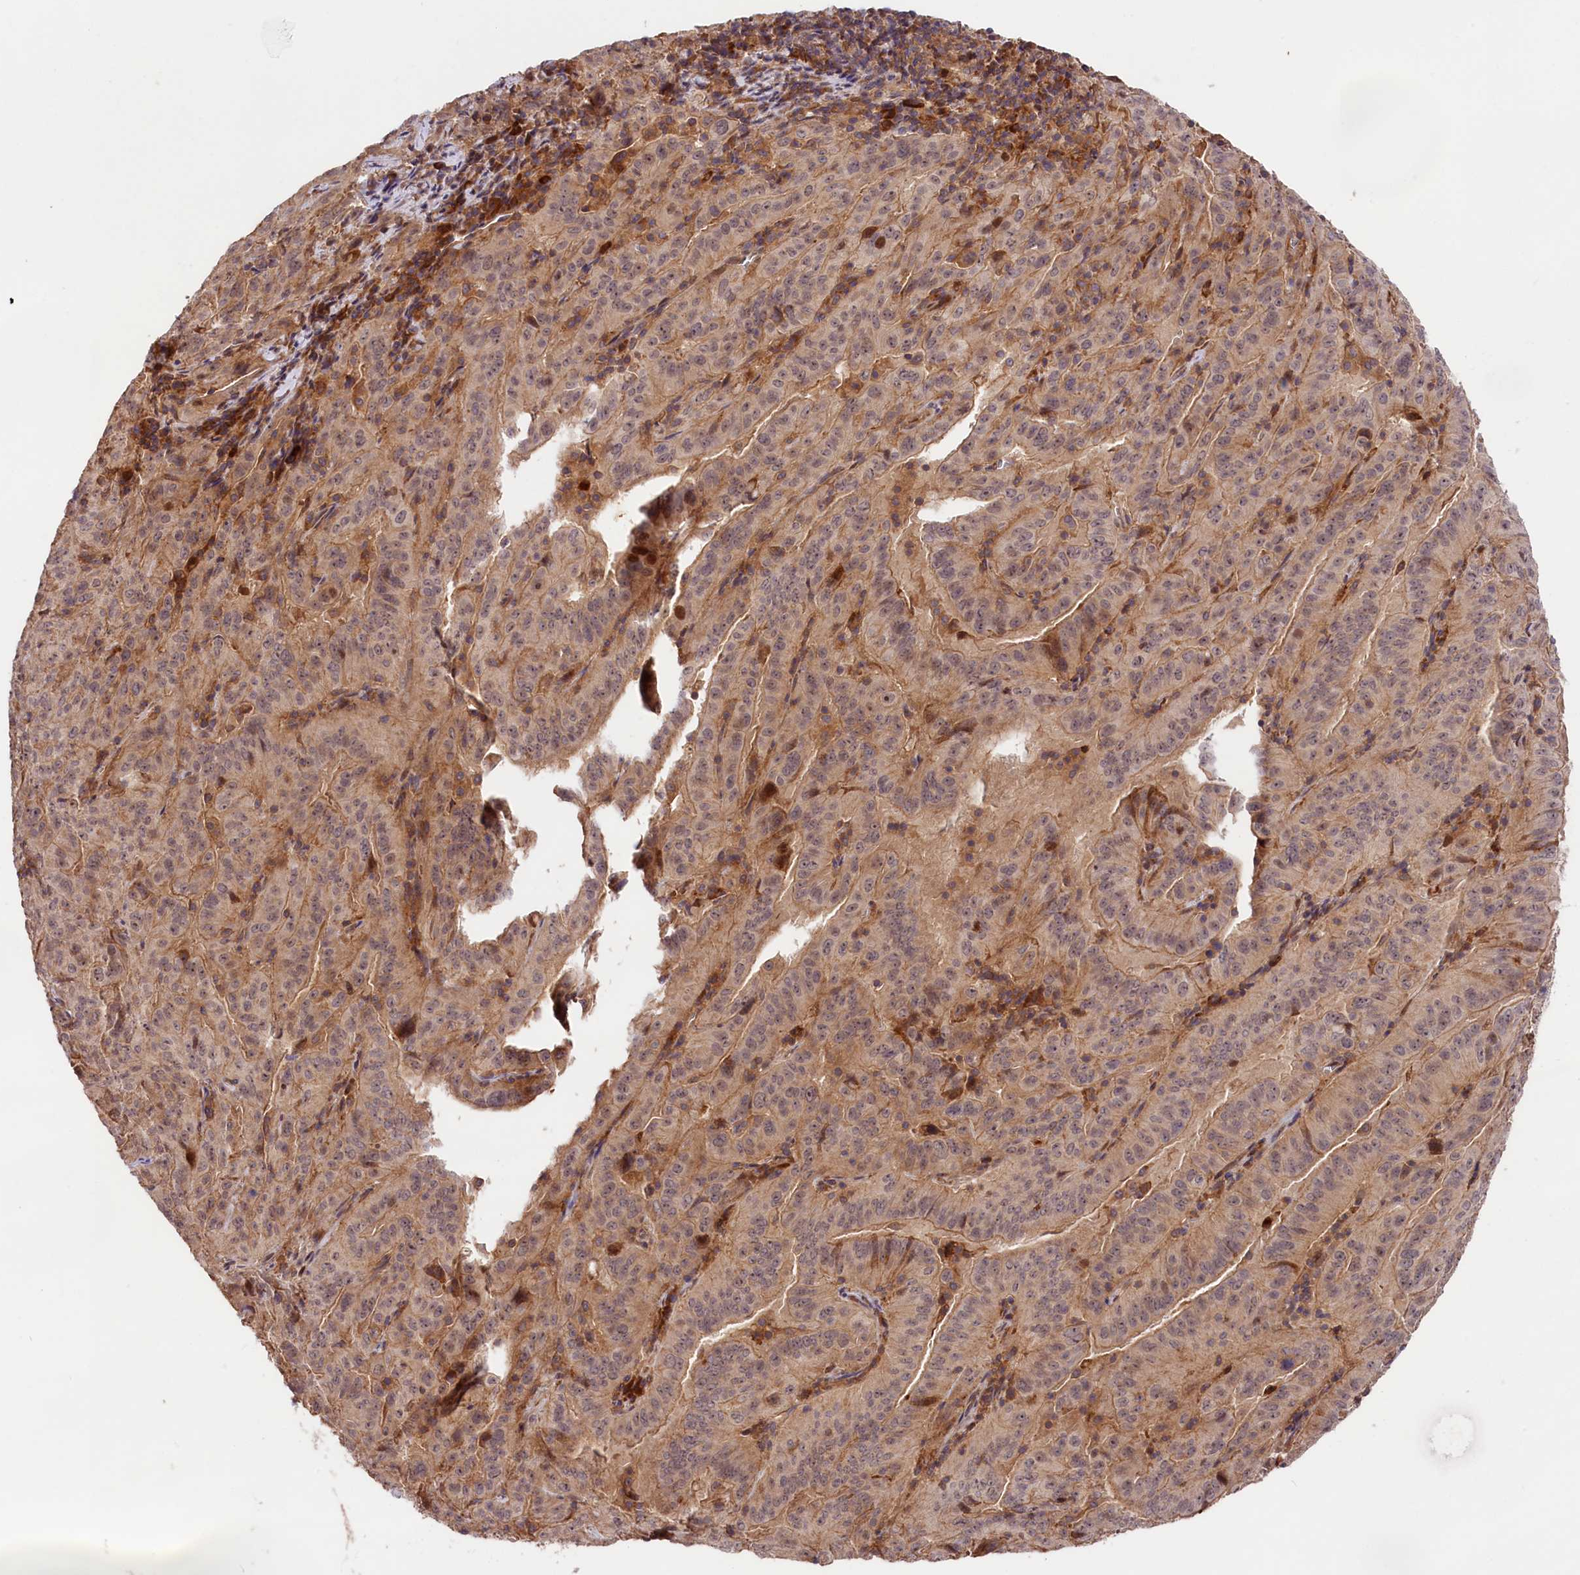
{"staining": {"intensity": "weak", "quantity": "<25%", "location": "nuclear"}, "tissue": "pancreatic cancer", "cell_type": "Tumor cells", "image_type": "cancer", "snomed": [{"axis": "morphology", "description": "Adenocarcinoma, NOS"}, {"axis": "topography", "description": "Pancreas"}], "caption": "Adenocarcinoma (pancreatic) was stained to show a protein in brown. There is no significant expression in tumor cells.", "gene": "CACNA1H", "patient": {"sex": "male", "age": 63}}